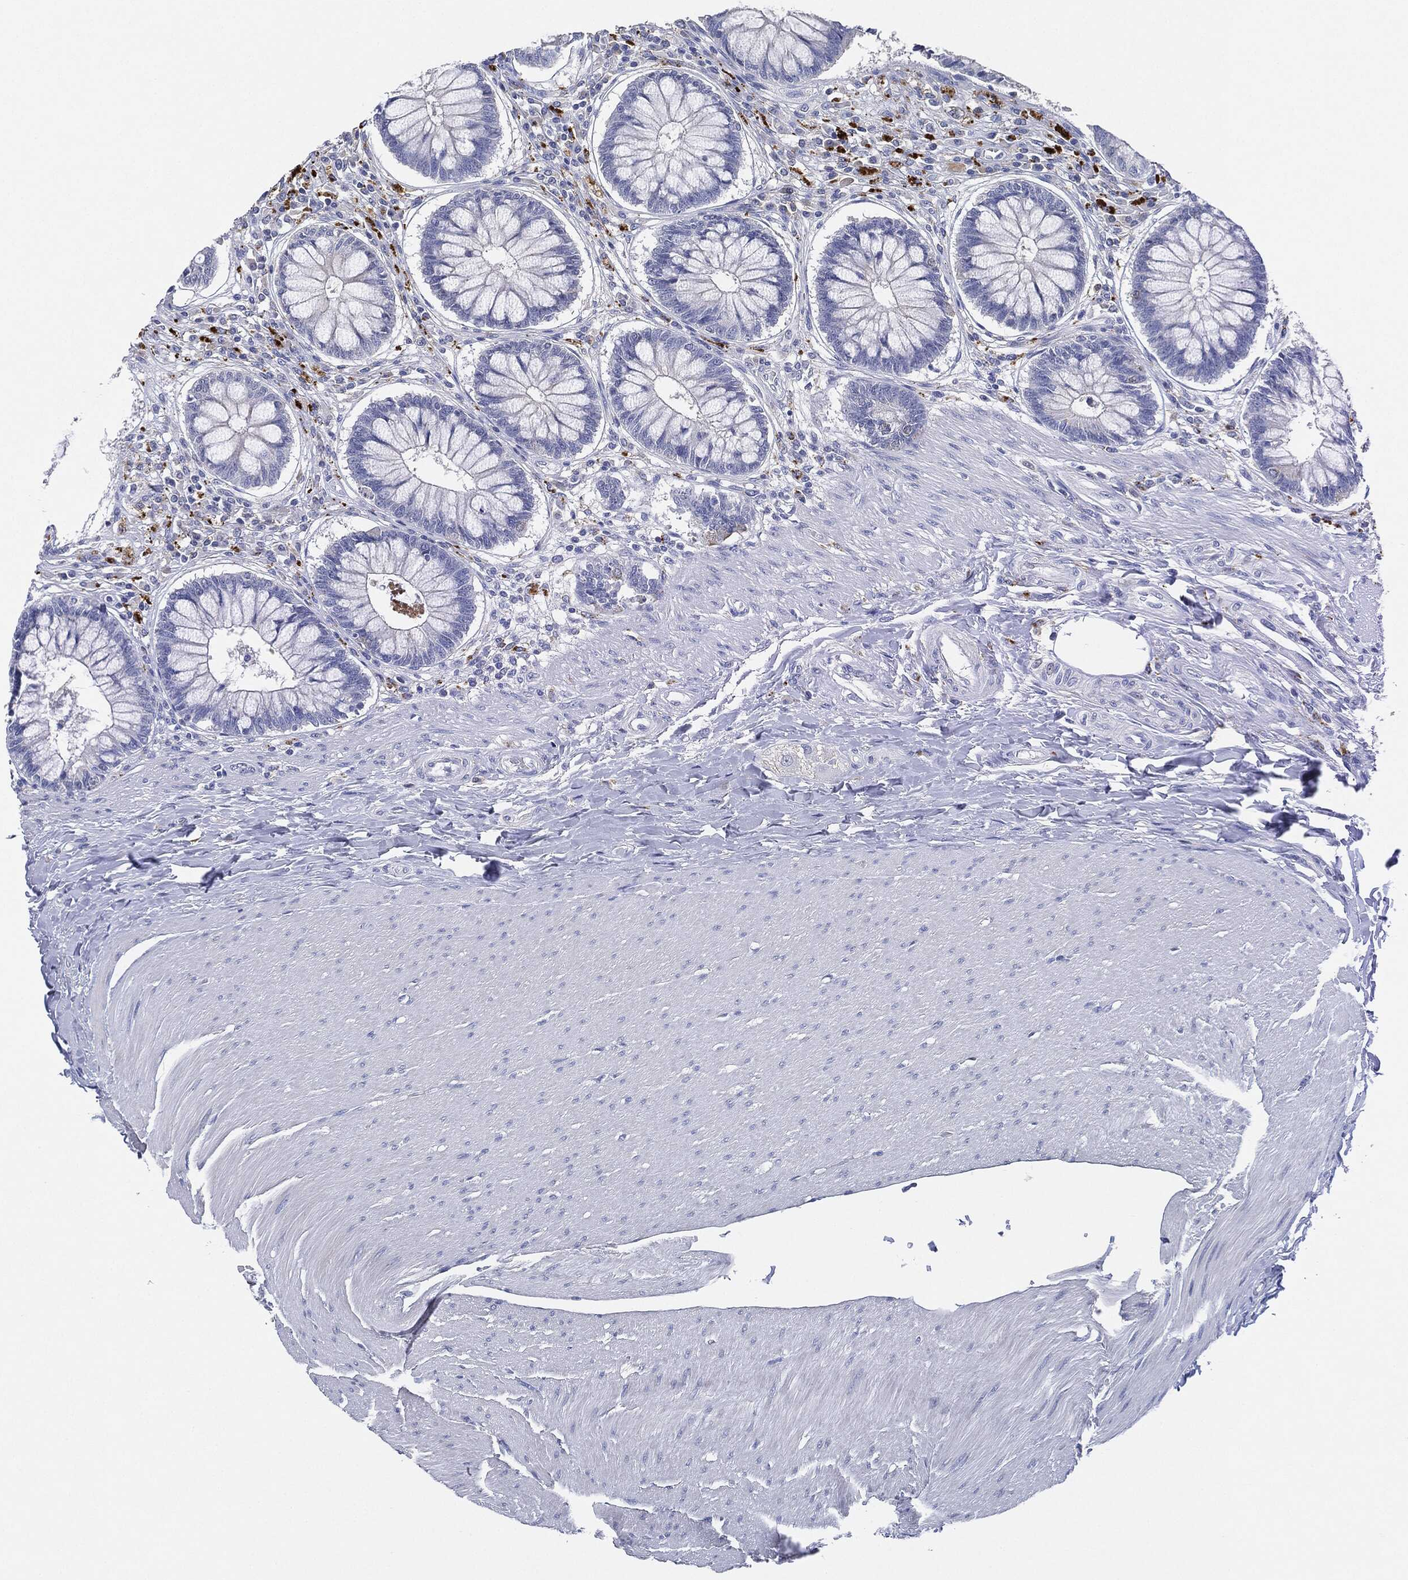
{"staining": {"intensity": "negative", "quantity": "none", "location": "none"}, "tissue": "rectum", "cell_type": "Glandular cells", "image_type": "normal", "snomed": [{"axis": "morphology", "description": "Normal tissue, NOS"}, {"axis": "topography", "description": "Rectum"}], "caption": "A micrograph of rectum stained for a protein shows no brown staining in glandular cells. Brightfield microscopy of immunohistochemistry stained with DAB (brown) and hematoxylin (blue), captured at high magnification.", "gene": "NTRK1", "patient": {"sex": "female", "age": 58}}